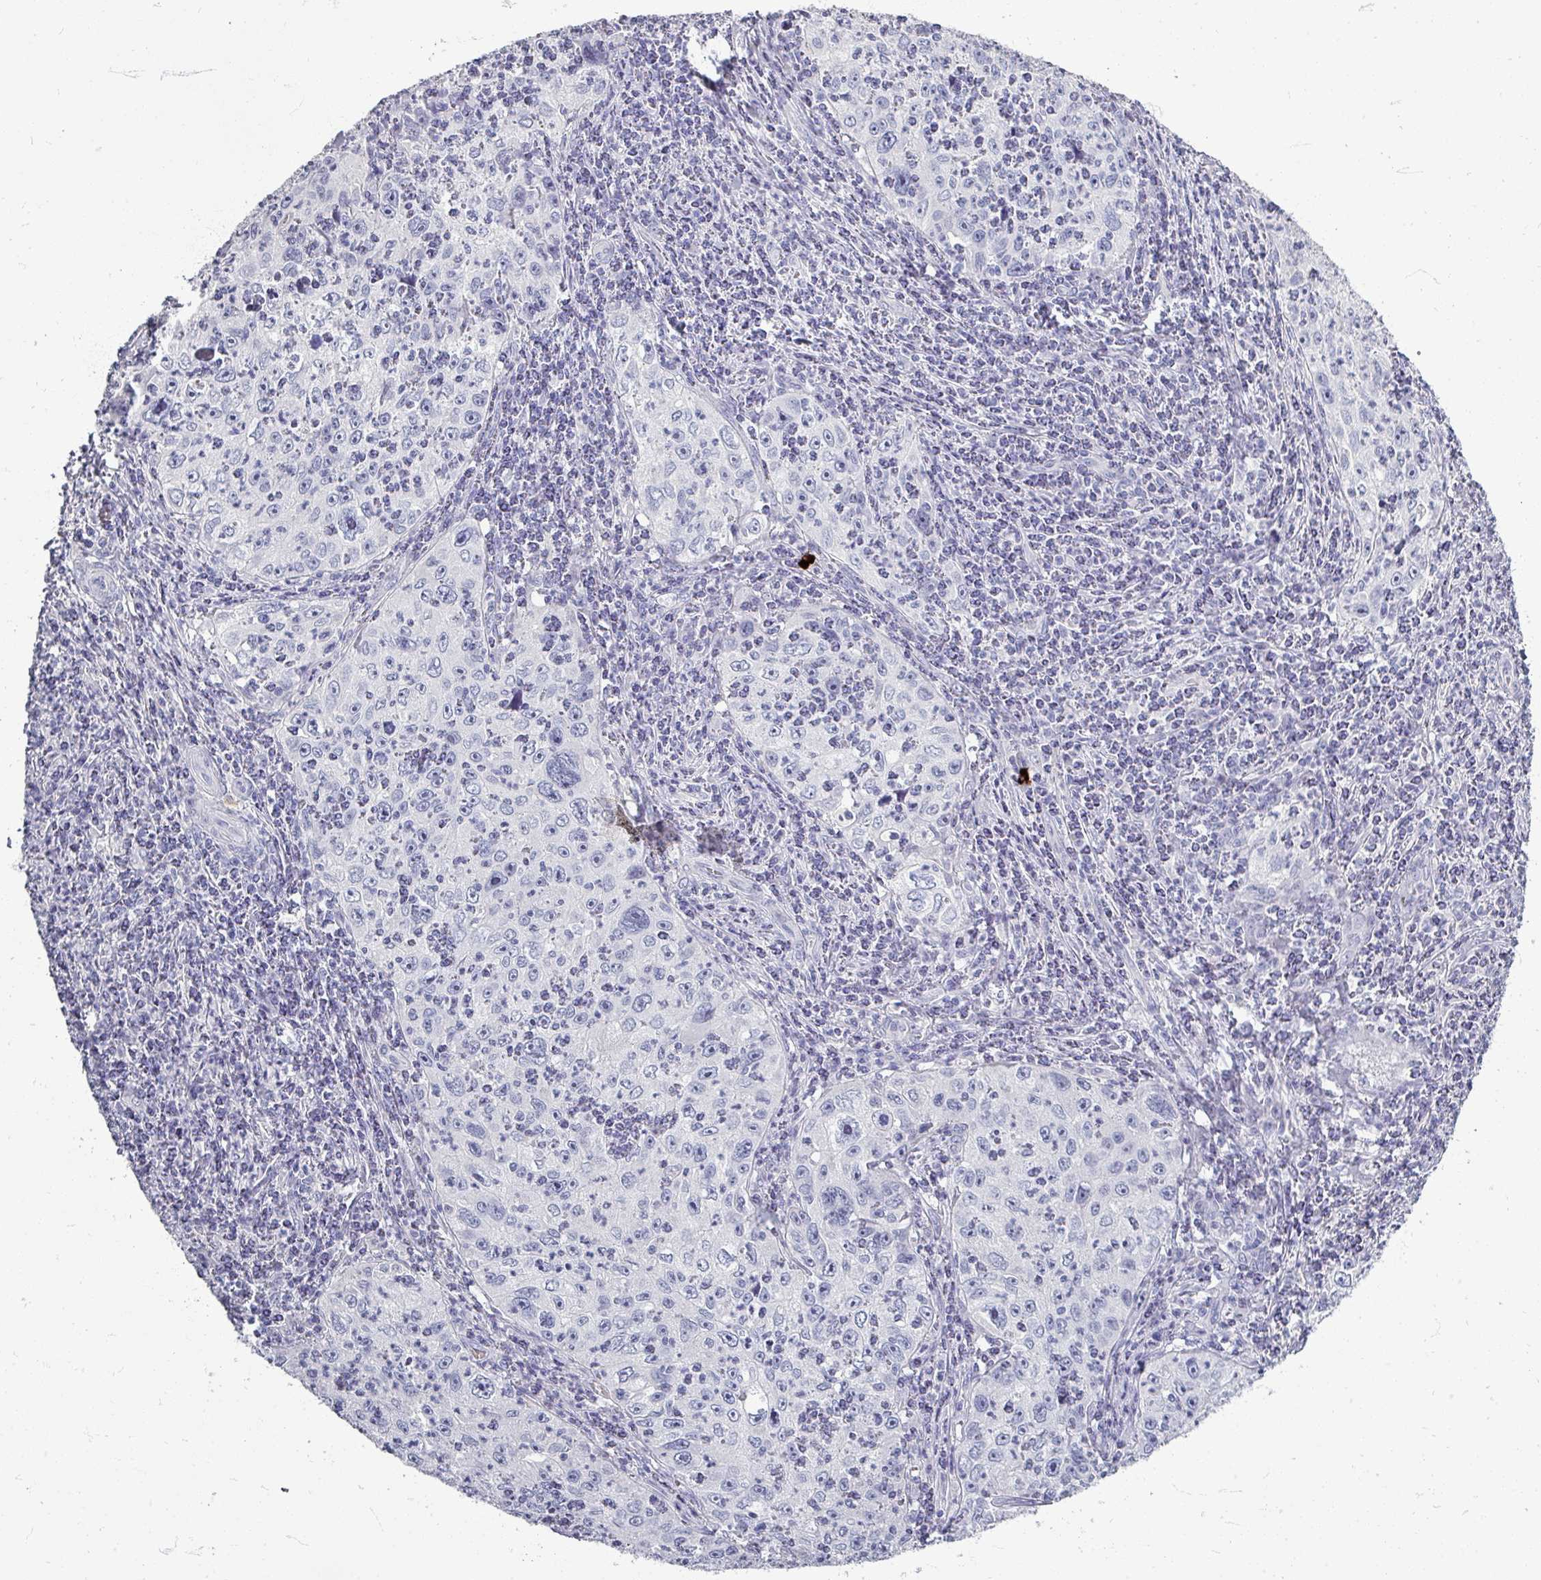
{"staining": {"intensity": "negative", "quantity": "none", "location": "none"}, "tissue": "cervical cancer", "cell_type": "Tumor cells", "image_type": "cancer", "snomed": [{"axis": "morphology", "description": "Squamous cell carcinoma, NOS"}, {"axis": "topography", "description": "Cervix"}], "caption": "This is a image of immunohistochemistry (IHC) staining of cervical squamous cell carcinoma, which shows no expression in tumor cells. (Immunohistochemistry (ihc), brightfield microscopy, high magnification).", "gene": "ZNF878", "patient": {"sex": "female", "age": 30}}